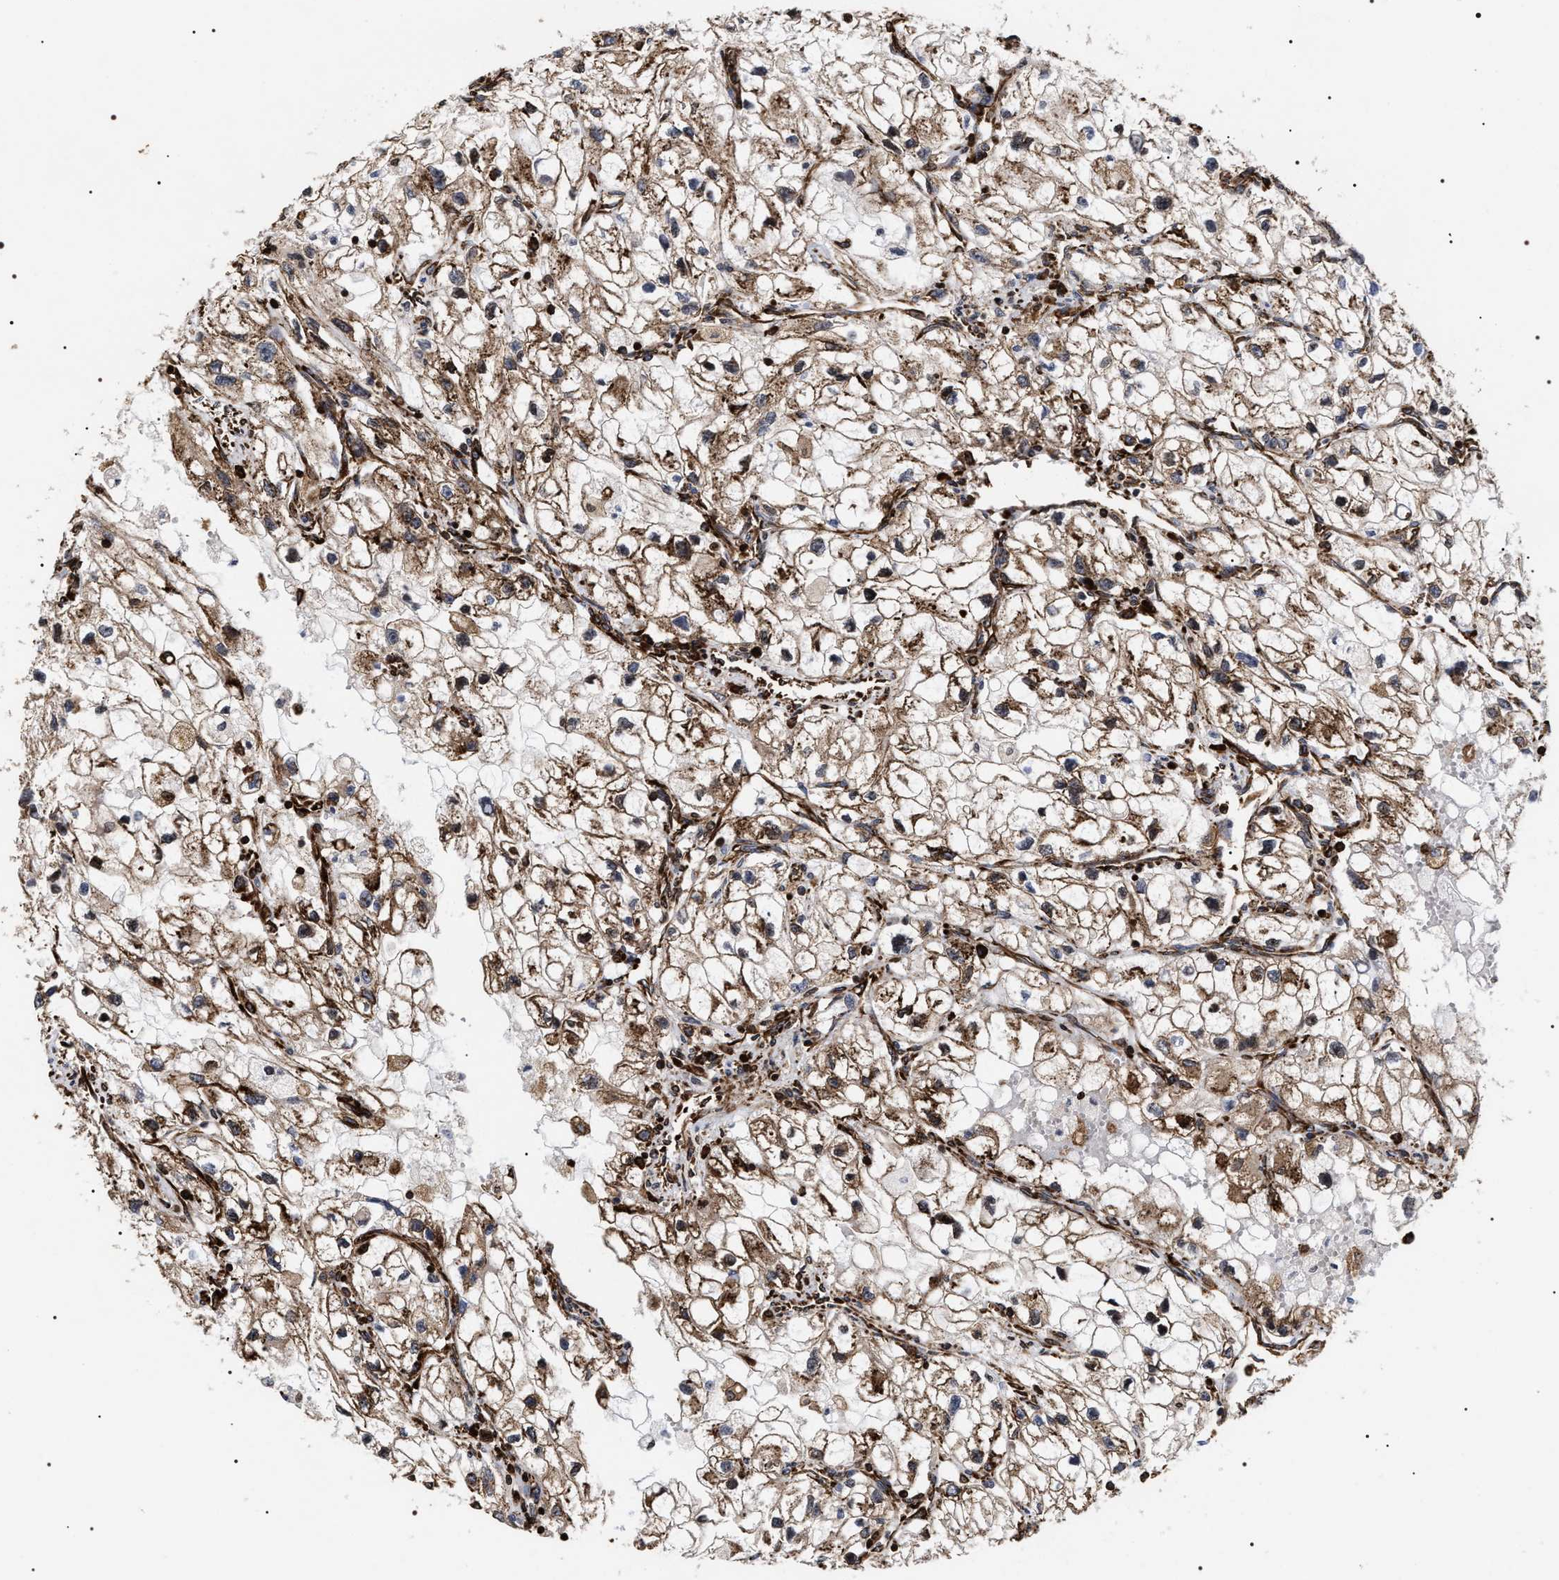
{"staining": {"intensity": "moderate", "quantity": ">75%", "location": "cytoplasmic/membranous"}, "tissue": "renal cancer", "cell_type": "Tumor cells", "image_type": "cancer", "snomed": [{"axis": "morphology", "description": "Adenocarcinoma, NOS"}, {"axis": "topography", "description": "Kidney"}], "caption": "Approximately >75% of tumor cells in renal adenocarcinoma show moderate cytoplasmic/membranous protein positivity as visualized by brown immunohistochemical staining.", "gene": "SERBP1", "patient": {"sex": "female", "age": 70}}